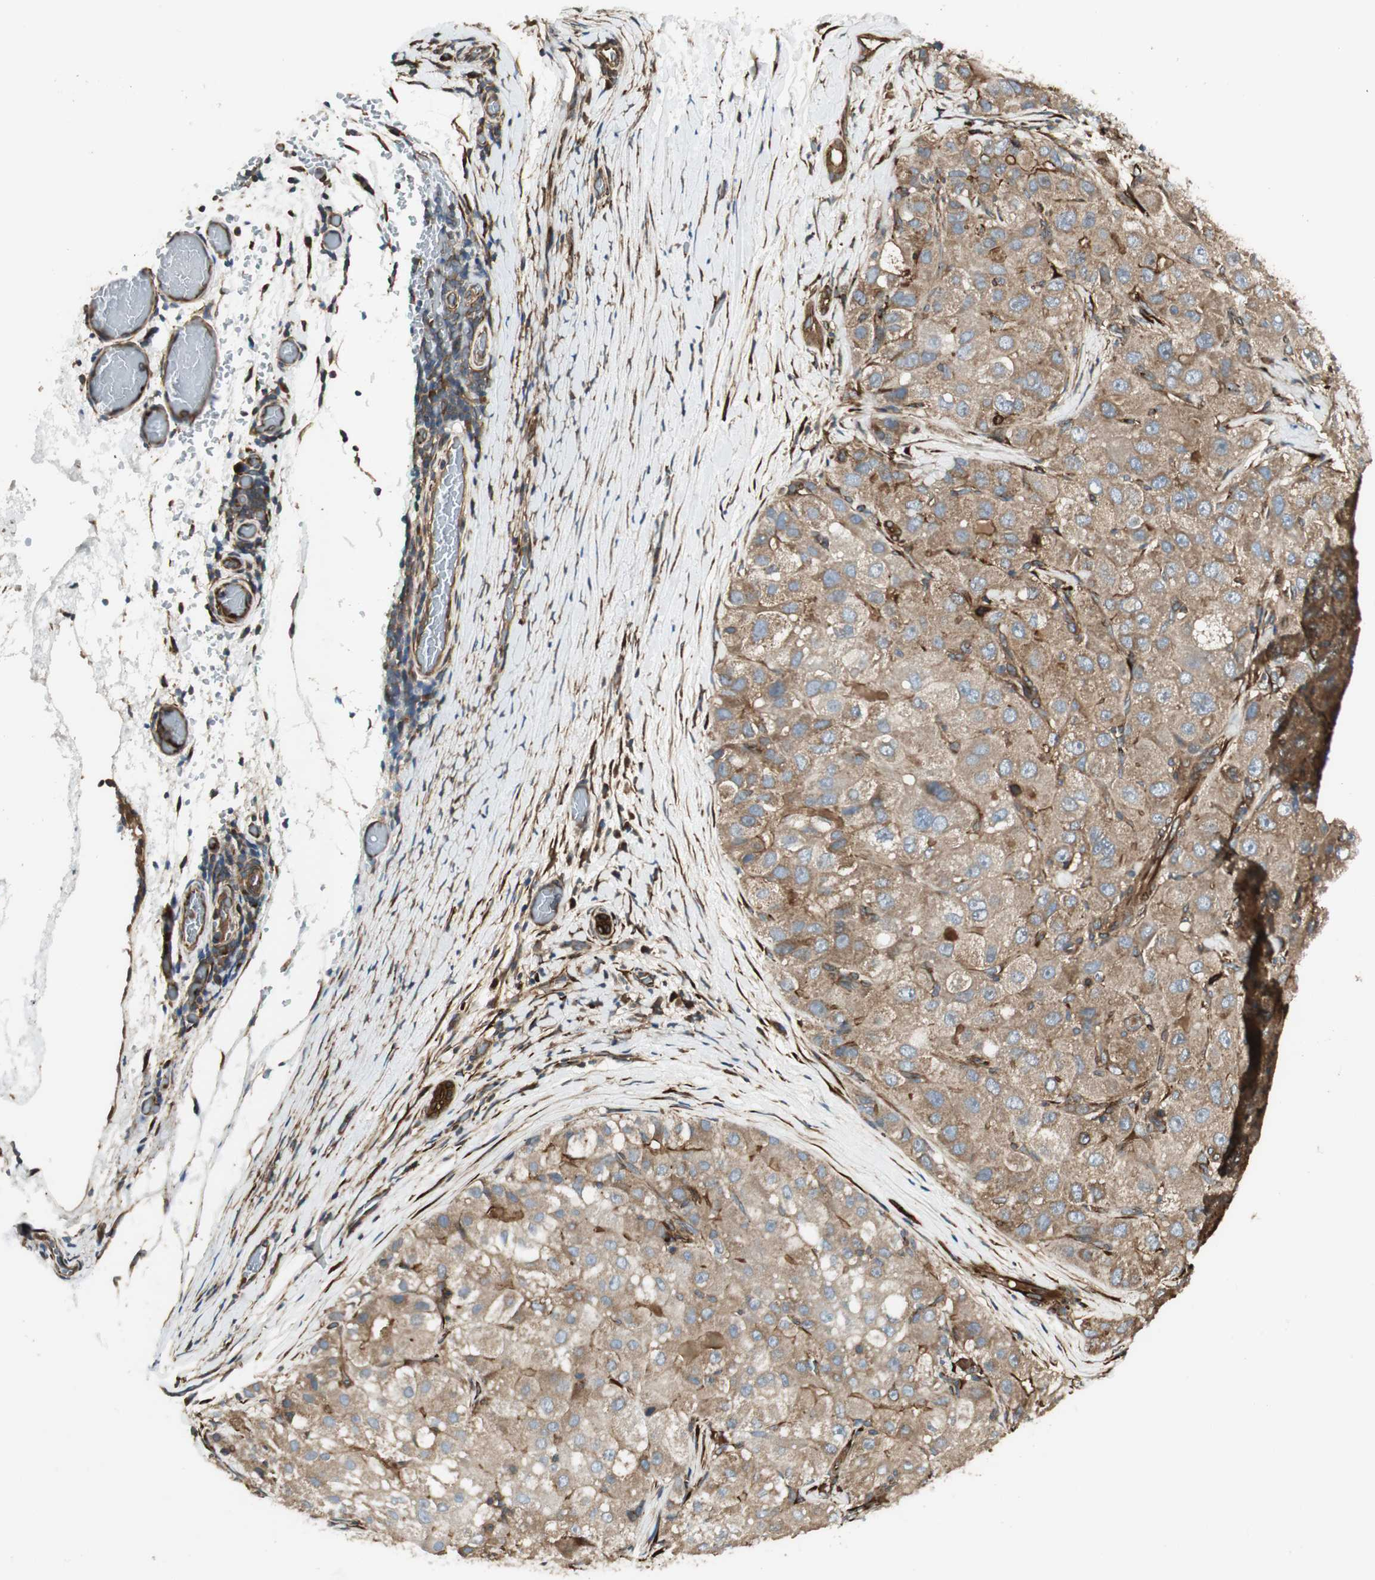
{"staining": {"intensity": "weak", "quantity": ">75%", "location": "cytoplasmic/membranous"}, "tissue": "liver cancer", "cell_type": "Tumor cells", "image_type": "cancer", "snomed": [{"axis": "morphology", "description": "Carcinoma, Hepatocellular, NOS"}, {"axis": "topography", "description": "Liver"}], "caption": "Immunohistochemistry photomicrograph of neoplastic tissue: human liver cancer (hepatocellular carcinoma) stained using immunohistochemistry displays low levels of weak protein expression localized specifically in the cytoplasmic/membranous of tumor cells, appearing as a cytoplasmic/membranous brown color.", "gene": "PRKG1", "patient": {"sex": "male", "age": 80}}